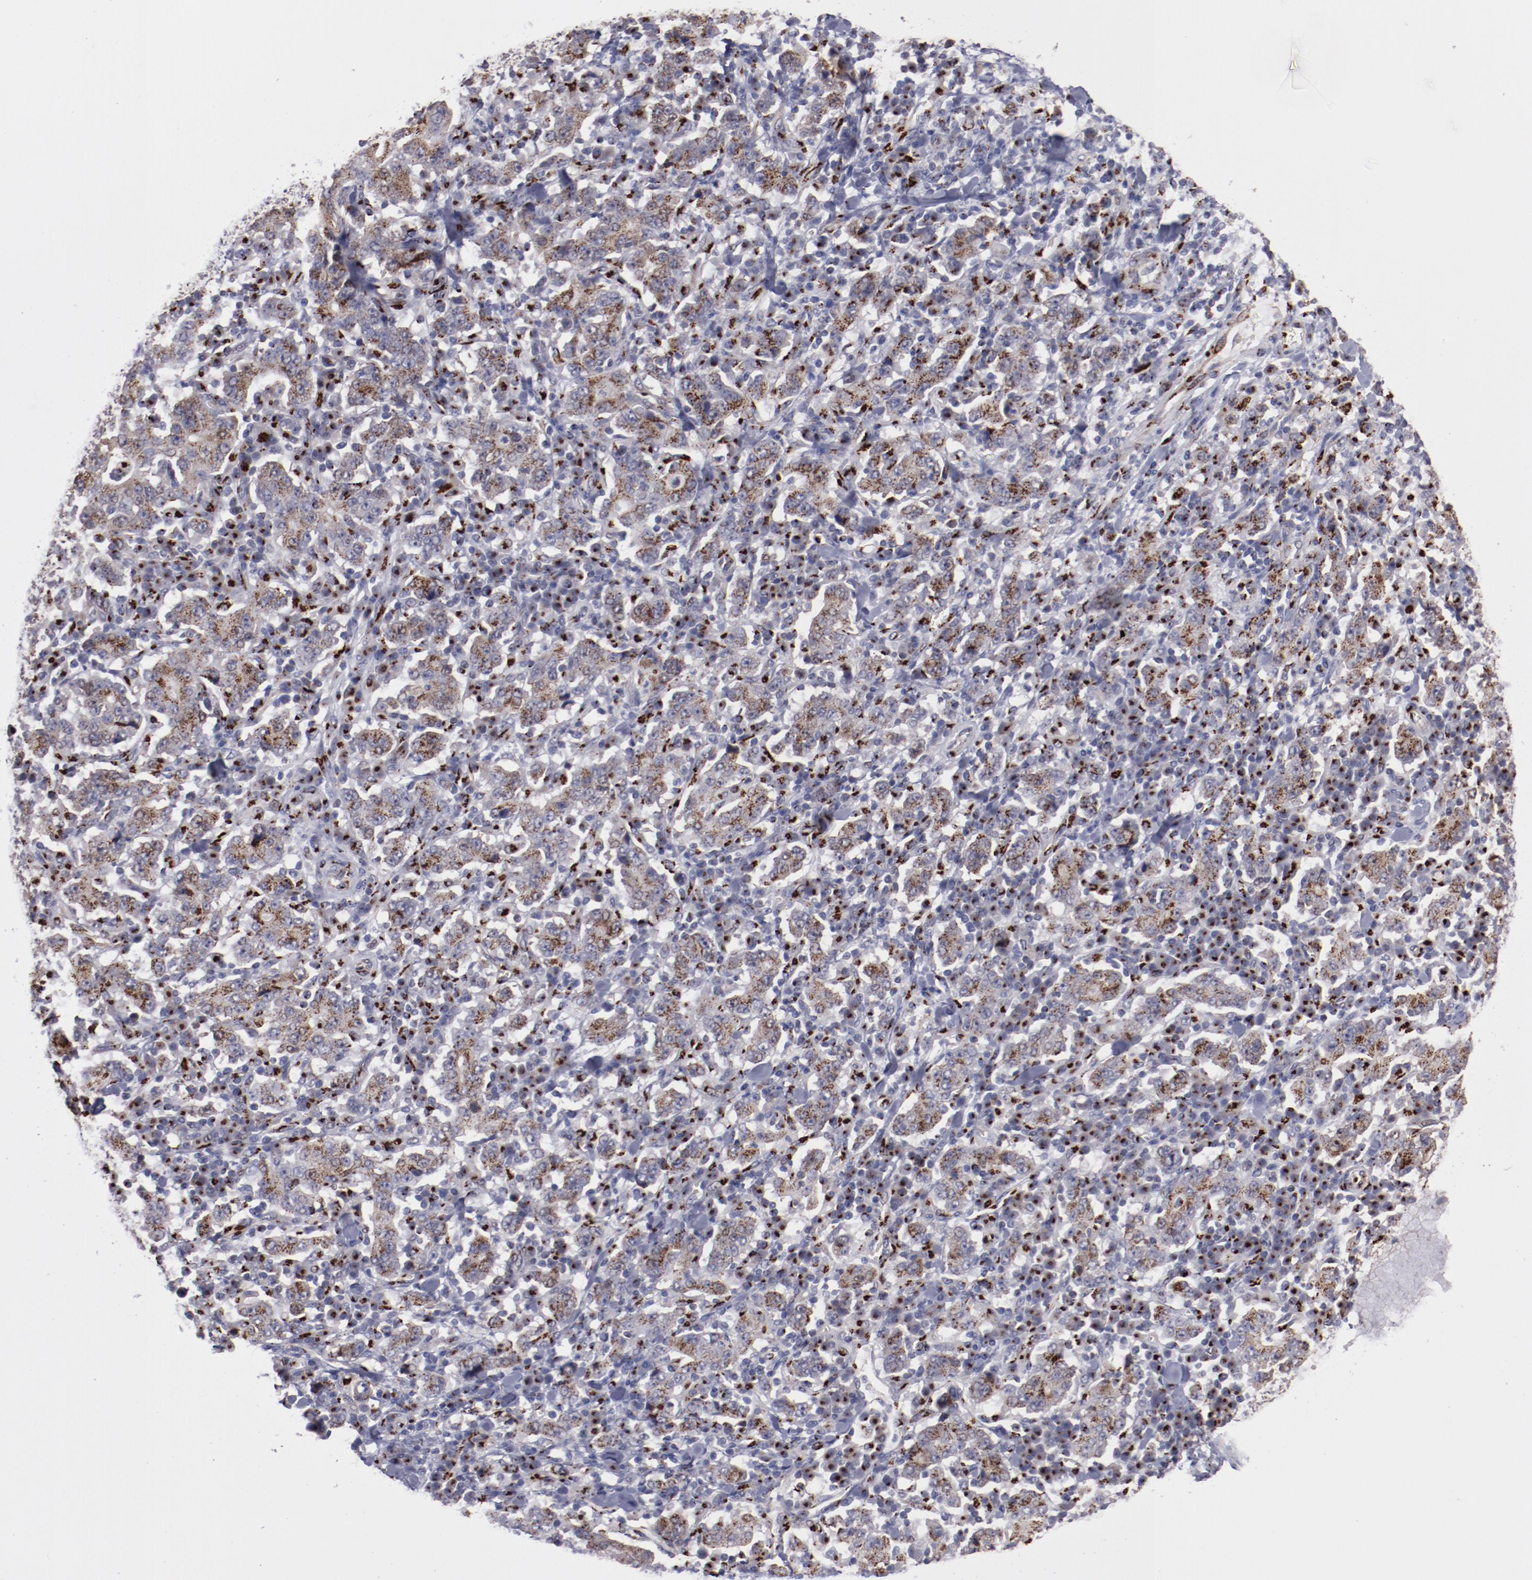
{"staining": {"intensity": "strong", "quantity": ">75%", "location": "cytoplasmic/membranous"}, "tissue": "stomach cancer", "cell_type": "Tumor cells", "image_type": "cancer", "snomed": [{"axis": "morphology", "description": "Normal tissue, NOS"}, {"axis": "morphology", "description": "Adenocarcinoma, NOS"}, {"axis": "topography", "description": "Stomach, upper"}, {"axis": "topography", "description": "Stomach"}], "caption": "Tumor cells exhibit high levels of strong cytoplasmic/membranous positivity in approximately >75% of cells in stomach adenocarcinoma. The protein of interest is shown in brown color, while the nuclei are stained blue.", "gene": "GOLIM4", "patient": {"sex": "male", "age": 59}}